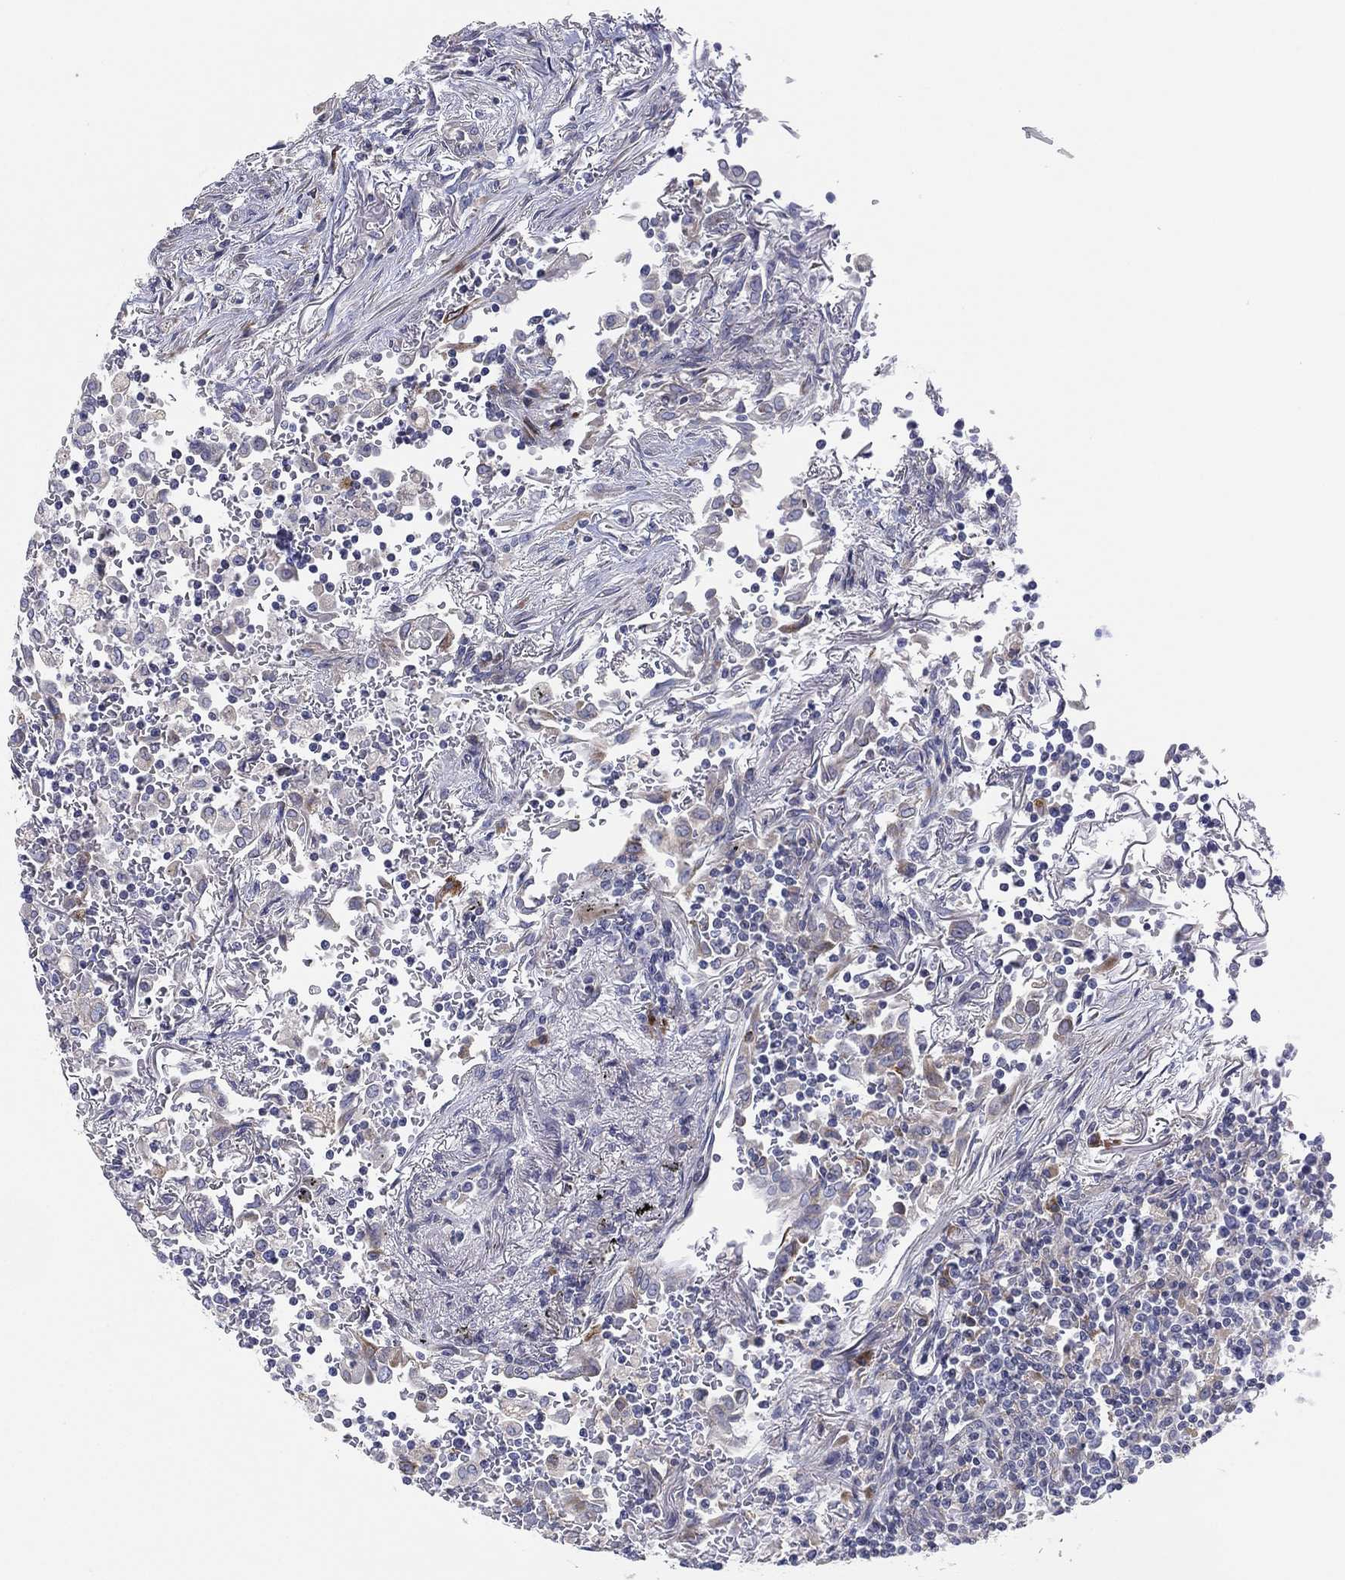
{"staining": {"intensity": "negative", "quantity": "none", "location": "none"}, "tissue": "lymphoma", "cell_type": "Tumor cells", "image_type": "cancer", "snomed": [{"axis": "morphology", "description": "Malignant lymphoma, non-Hodgkin's type, High grade"}, {"axis": "topography", "description": "Lung"}], "caption": "This is an immunohistochemistry photomicrograph of human lymphoma. There is no expression in tumor cells.", "gene": "TMEM40", "patient": {"sex": "male", "age": 79}}